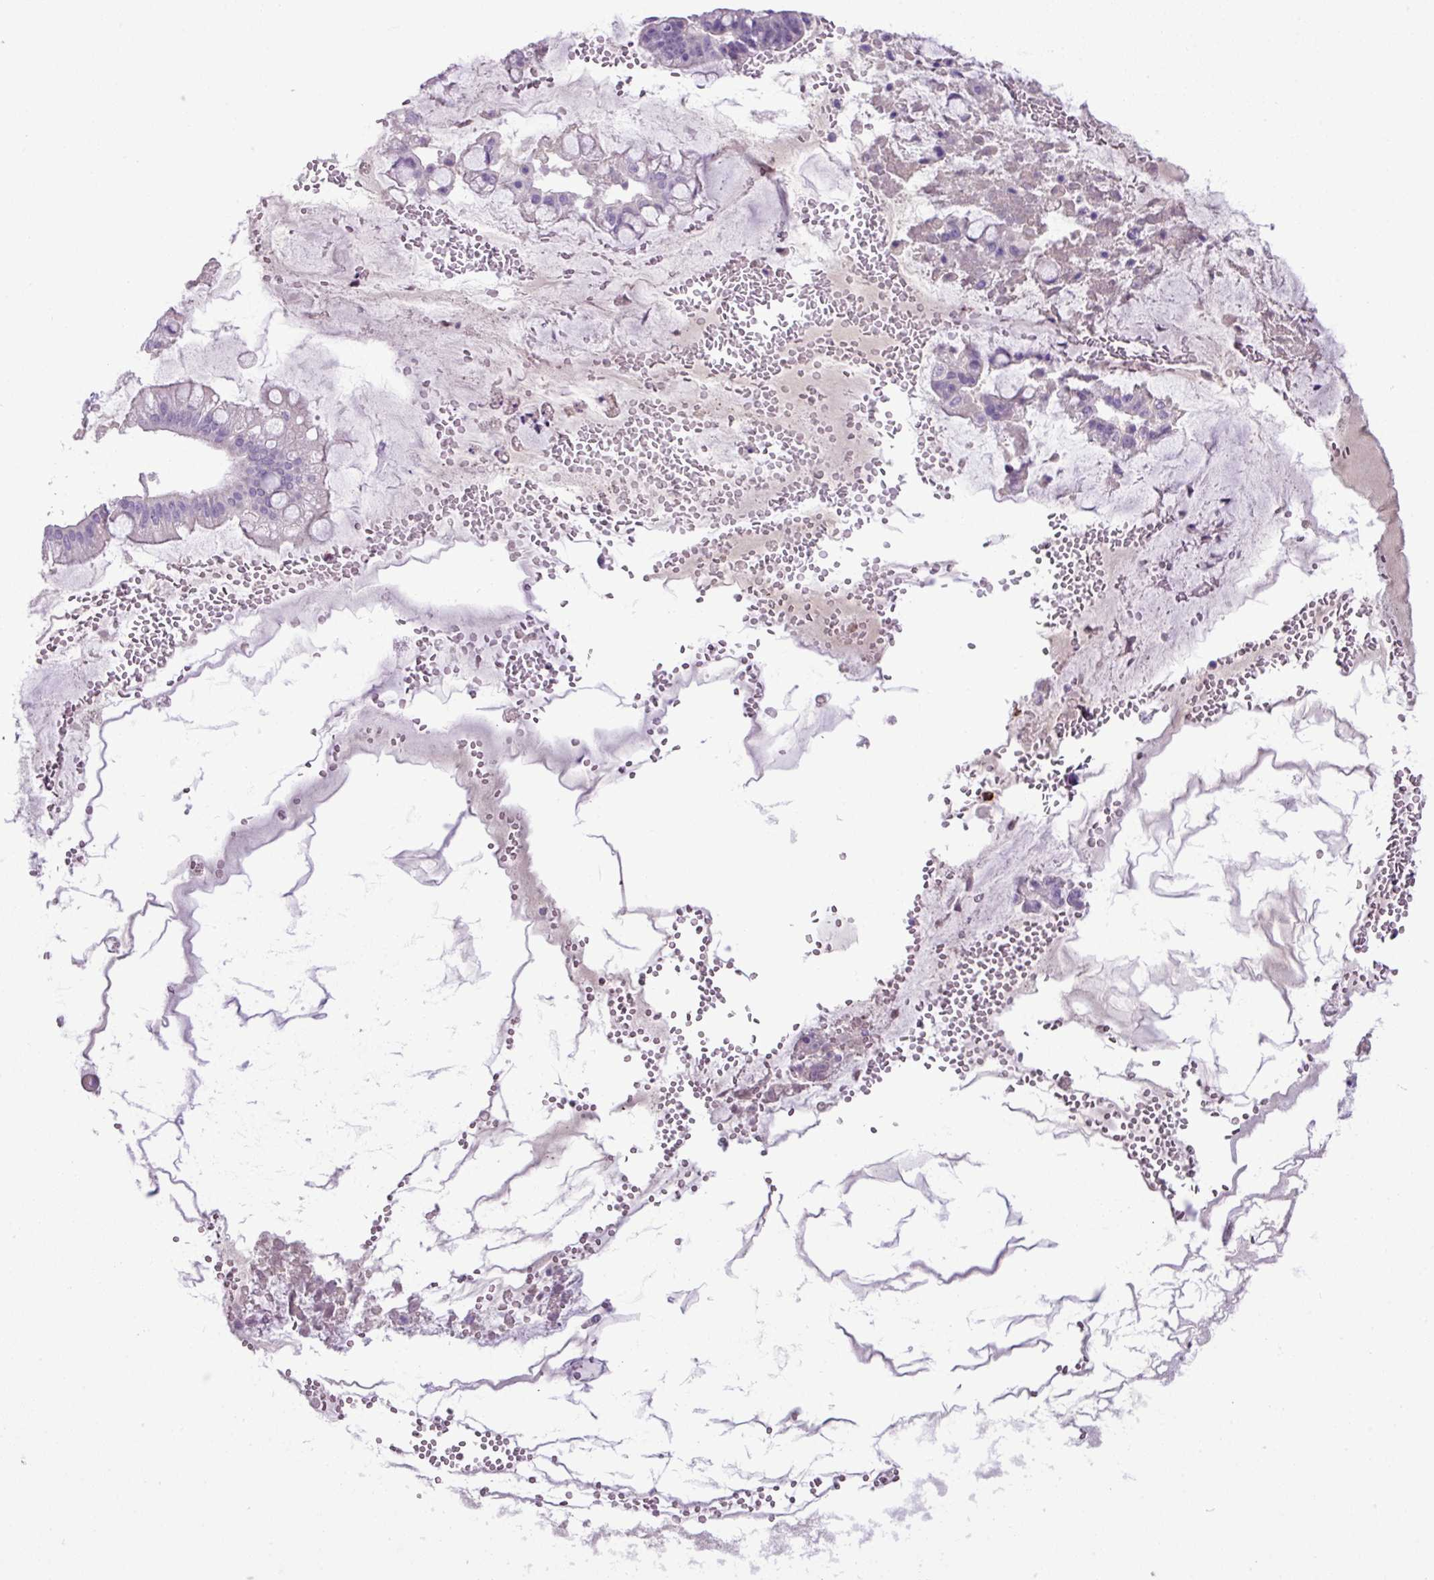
{"staining": {"intensity": "negative", "quantity": "none", "location": "none"}, "tissue": "ovarian cancer", "cell_type": "Tumor cells", "image_type": "cancer", "snomed": [{"axis": "morphology", "description": "Cystadenocarcinoma, mucinous, NOS"}, {"axis": "topography", "description": "Ovary"}], "caption": "Tumor cells are negative for brown protein staining in ovarian mucinous cystadenocarcinoma.", "gene": "HTR3E", "patient": {"sex": "female", "age": 73}}